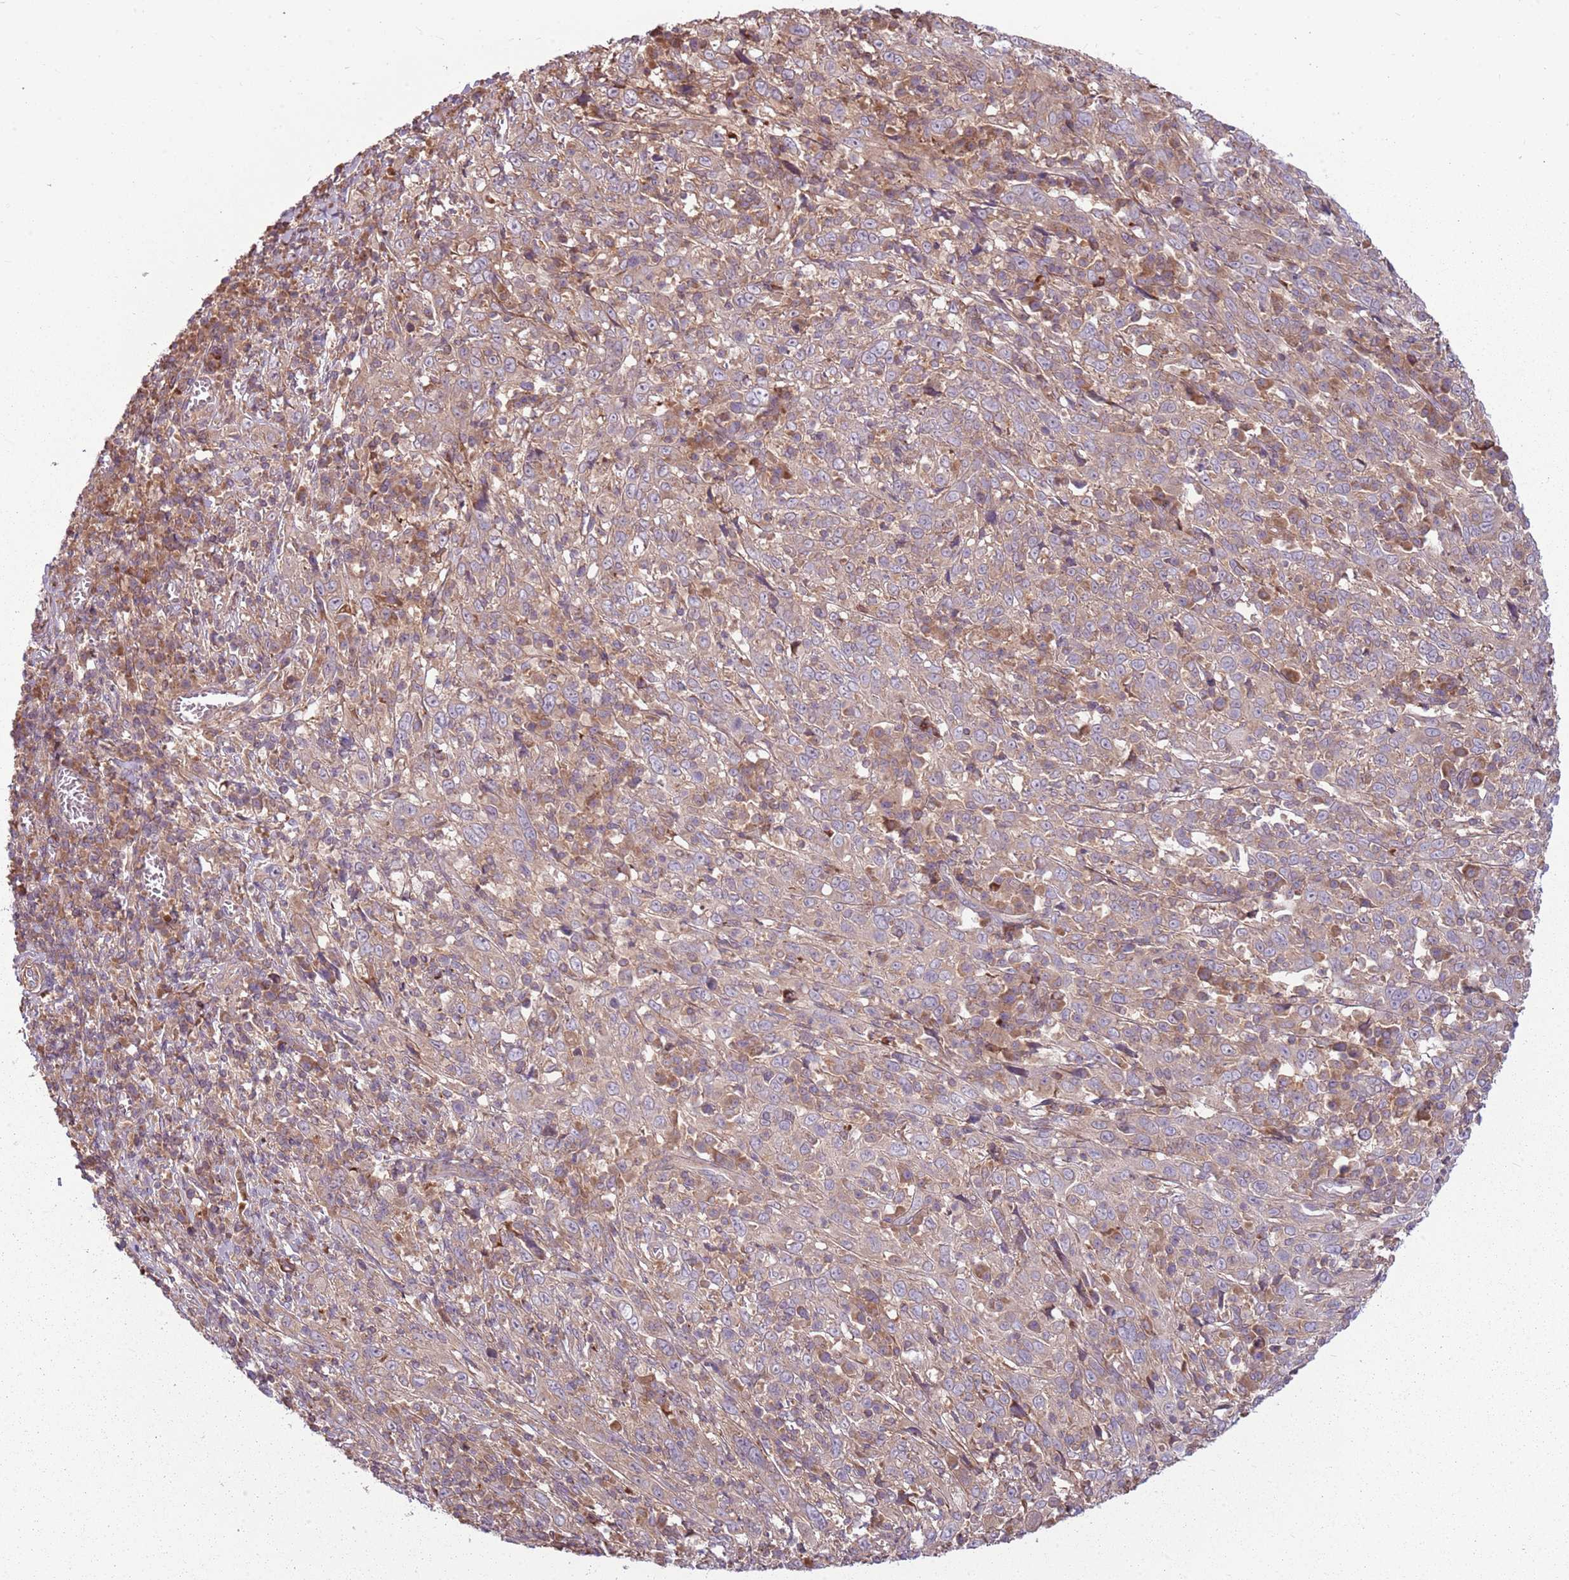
{"staining": {"intensity": "weak", "quantity": "25%-75%", "location": "cytoplasmic/membranous"}, "tissue": "cervical cancer", "cell_type": "Tumor cells", "image_type": "cancer", "snomed": [{"axis": "morphology", "description": "Squamous cell carcinoma, NOS"}, {"axis": "topography", "description": "Cervix"}], "caption": "DAB (3,3'-diaminobenzidine) immunohistochemical staining of human cervical cancer displays weak cytoplasmic/membranous protein staining in approximately 25%-75% of tumor cells.", "gene": "RPL21", "patient": {"sex": "female", "age": 46}}